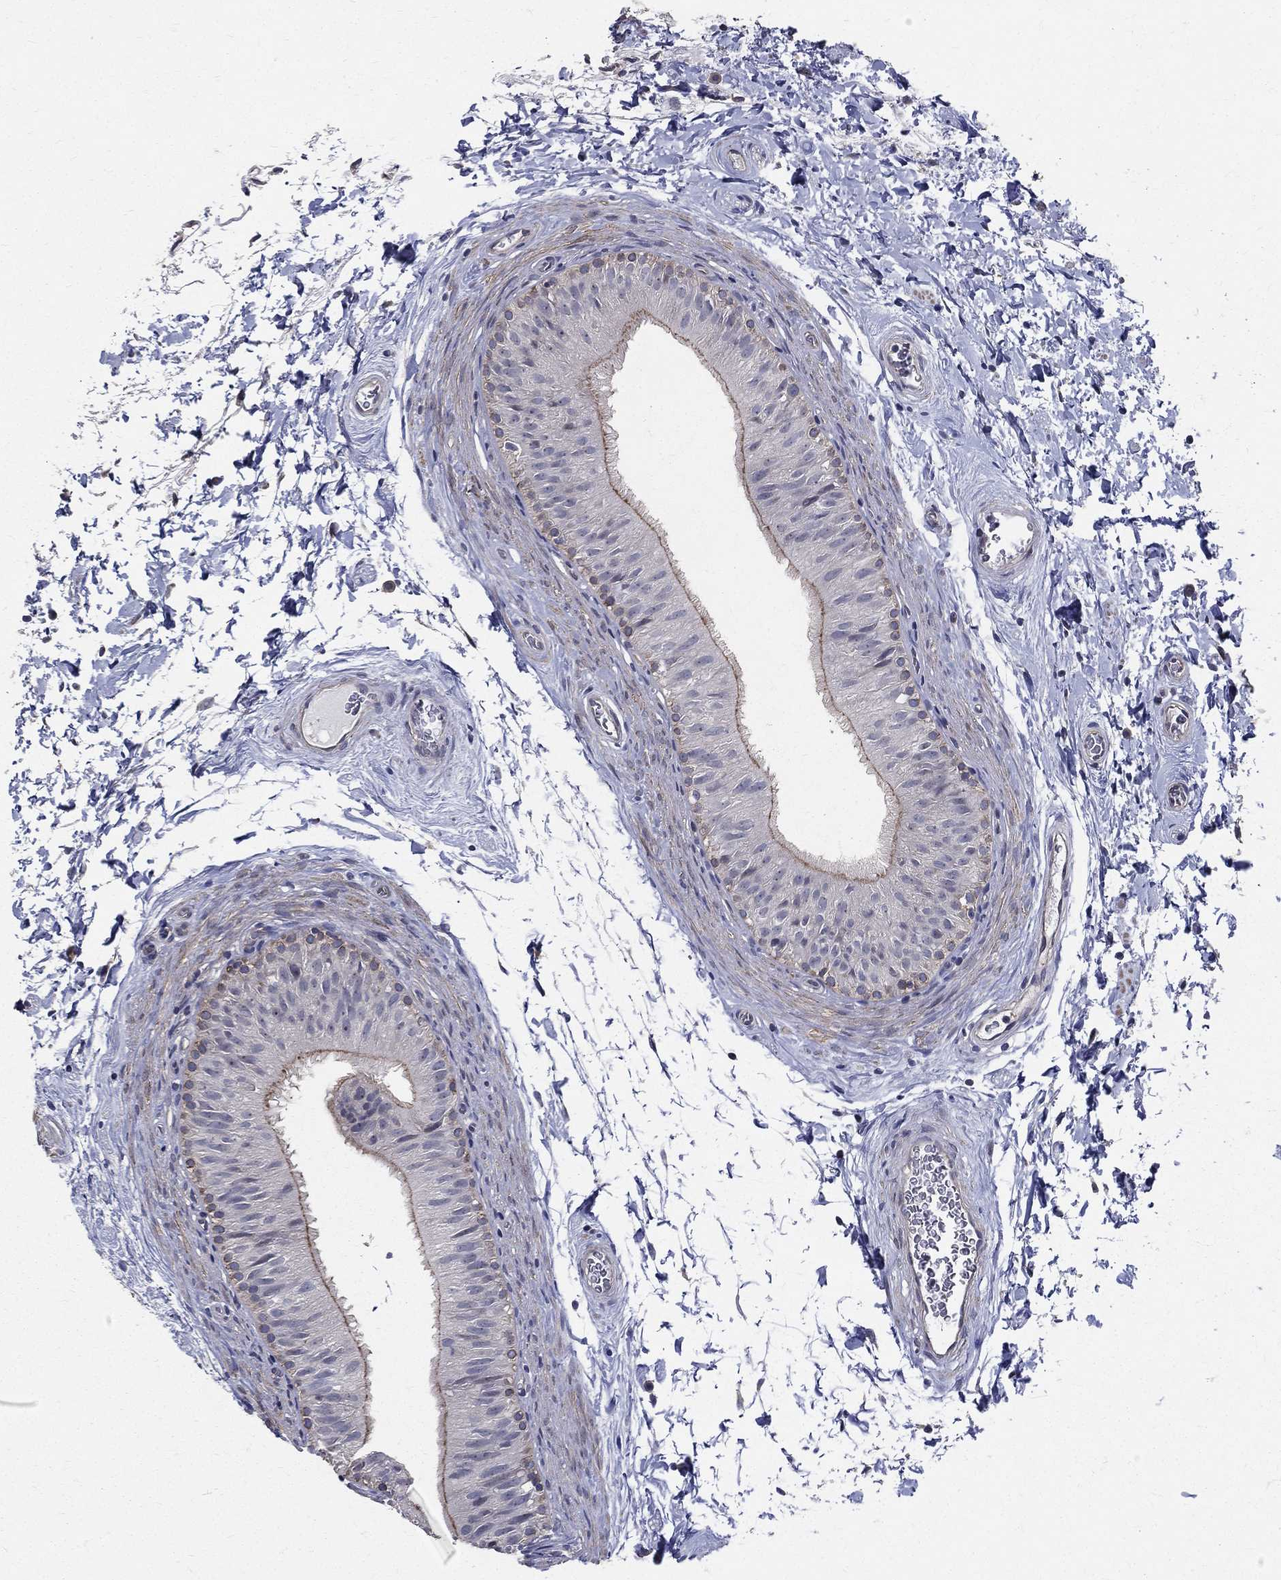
{"staining": {"intensity": "moderate", "quantity": "<25%", "location": "cytoplasmic/membranous"}, "tissue": "epididymis", "cell_type": "Glandular cells", "image_type": "normal", "snomed": [{"axis": "morphology", "description": "Normal tissue, NOS"}, {"axis": "topography", "description": "Epididymis"}], "caption": "Immunohistochemical staining of normal epididymis shows <25% levels of moderate cytoplasmic/membranous protein staining in approximately <25% of glandular cells. (DAB IHC with brightfield microscopy, high magnification).", "gene": "SERPINB2", "patient": {"sex": "male", "age": 34}}